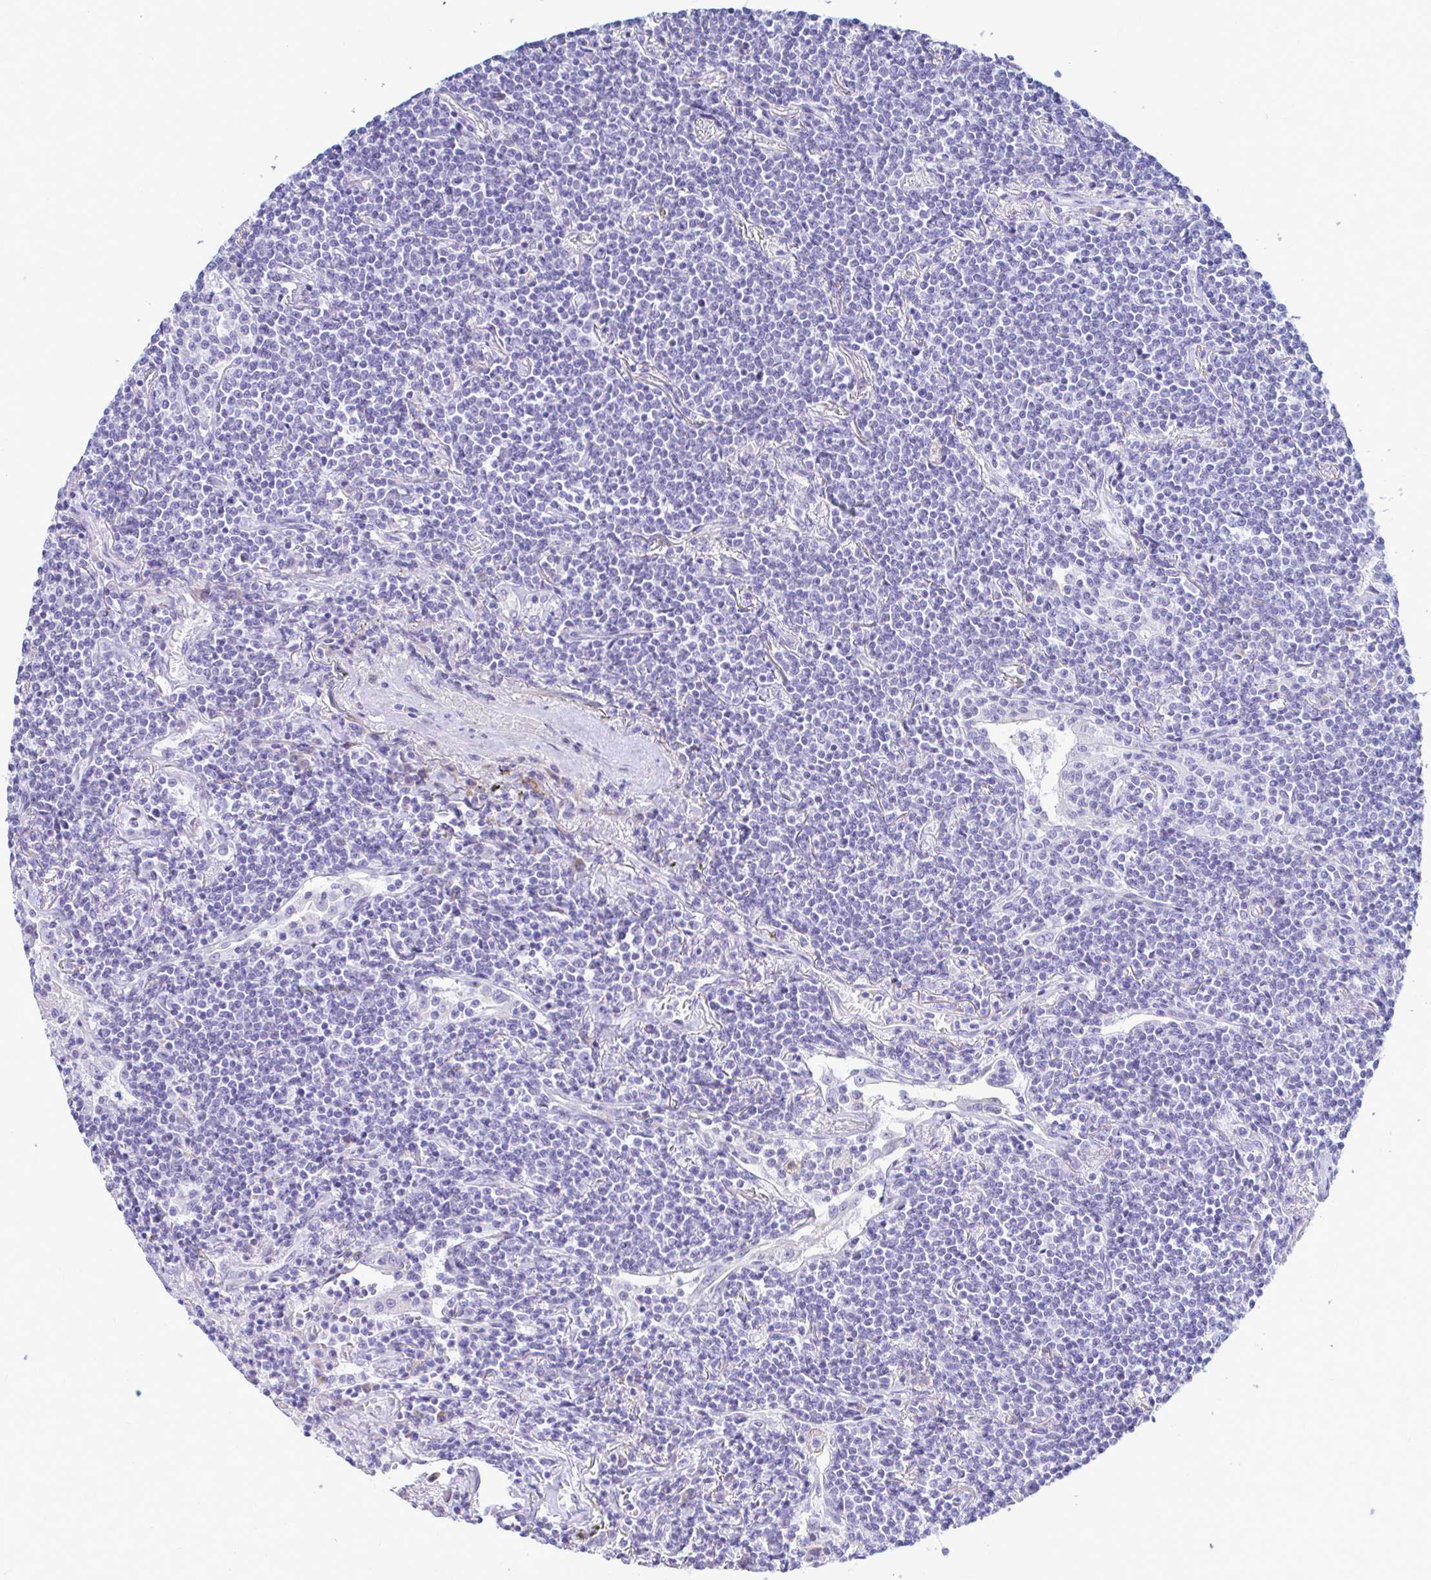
{"staining": {"intensity": "negative", "quantity": "none", "location": "none"}, "tissue": "lymphoma", "cell_type": "Tumor cells", "image_type": "cancer", "snomed": [{"axis": "morphology", "description": "Malignant lymphoma, non-Hodgkin's type, Low grade"}, {"axis": "topography", "description": "Lung"}], "caption": "Immunohistochemistry of human low-grade malignant lymphoma, non-Hodgkin's type demonstrates no positivity in tumor cells. The staining is performed using DAB (3,3'-diaminobenzidine) brown chromogen with nuclei counter-stained in using hematoxylin.", "gene": "NBPF3", "patient": {"sex": "female", "age": 71}}